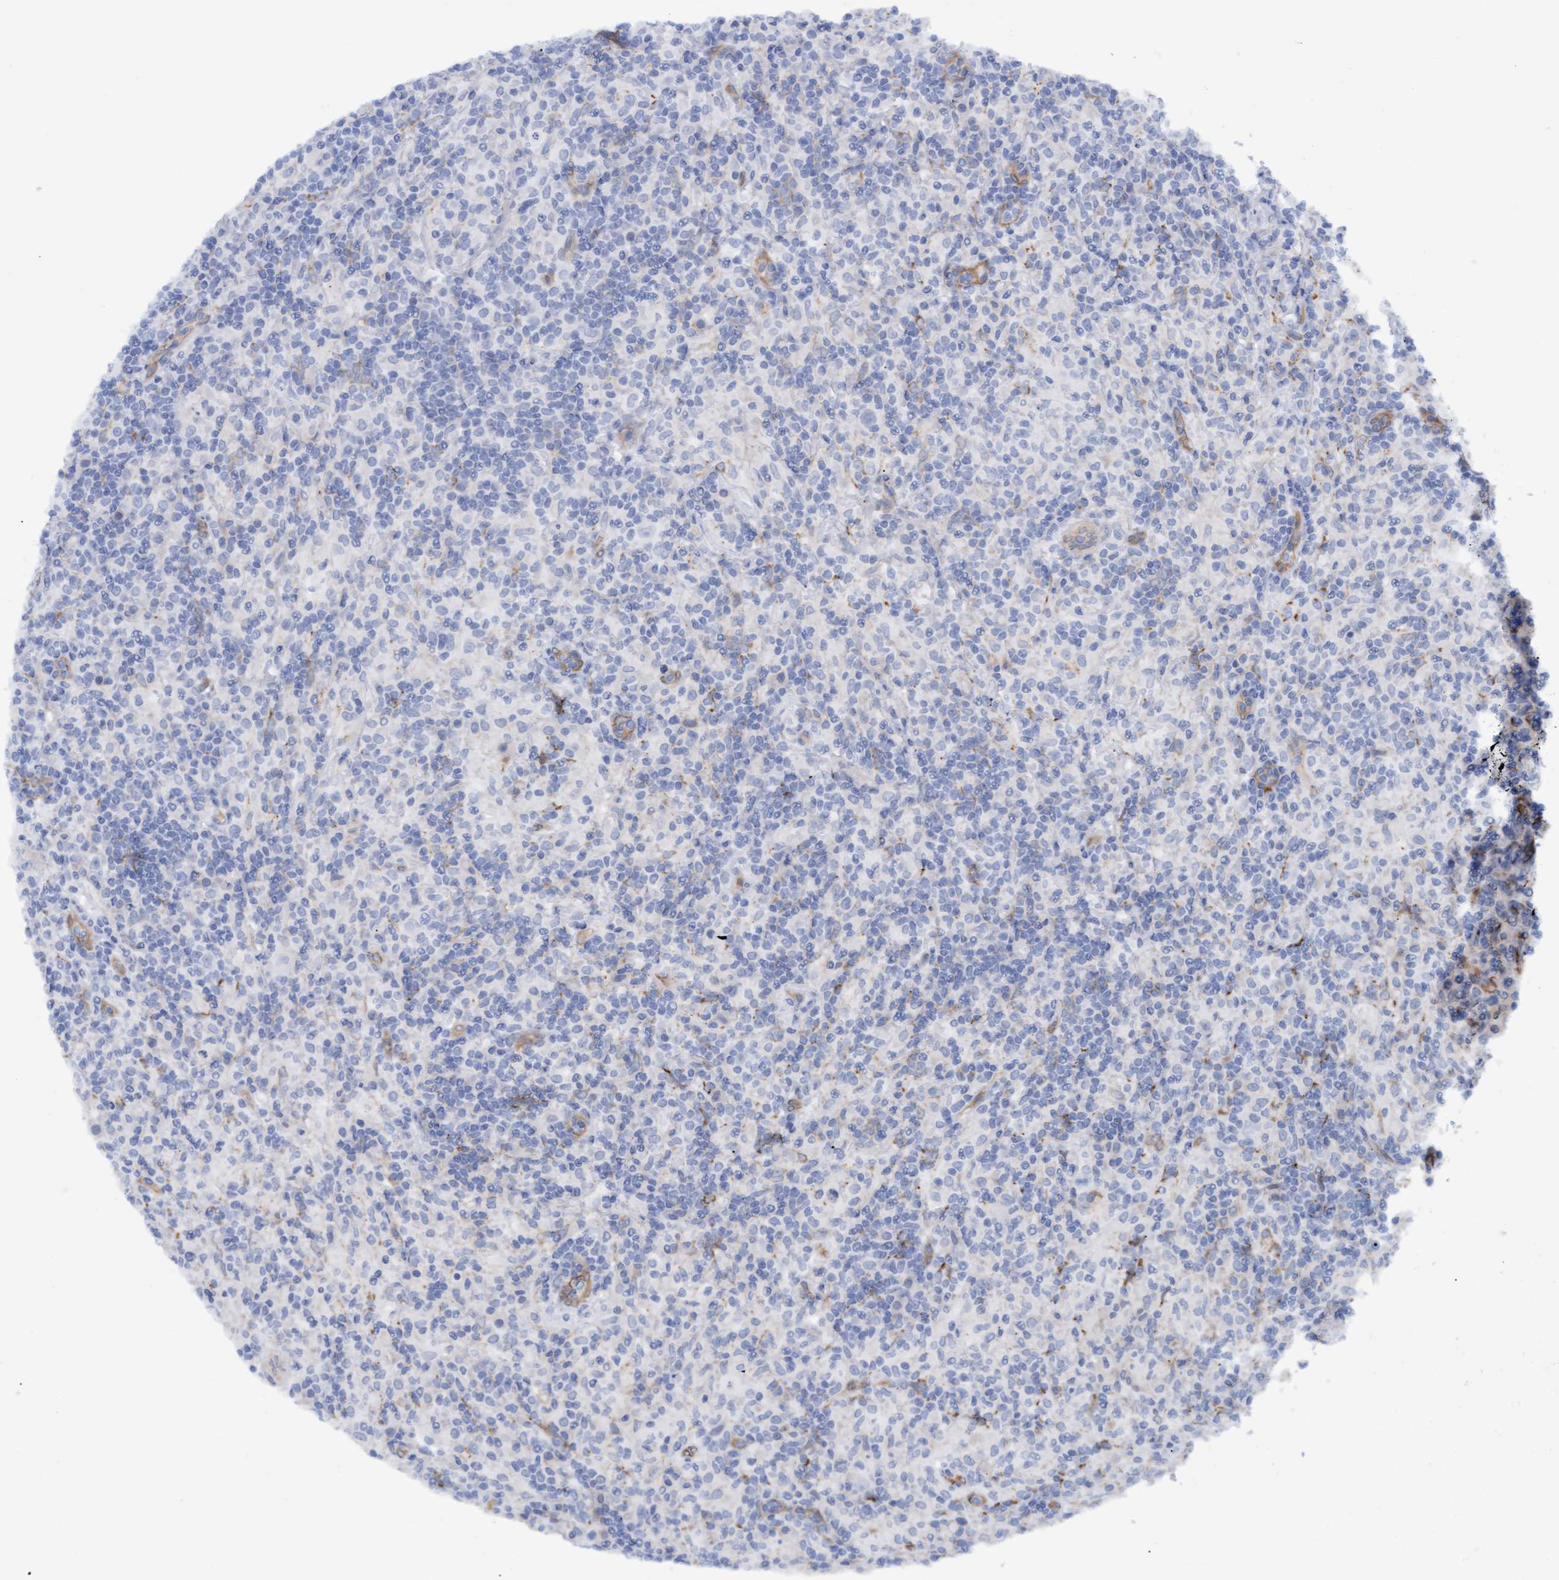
{"staining": {"intensity": "negative", "quantity": "none", "location": "none"}, "tissue": "lymphoma", "cell_type": "Tumor cells", "image_type": "cancer", "snomed": [{"axis": "morphology", "description": "Hodgkin's disease, NOS"}, {"axis": "topography", "description": "Lymph node"}], "caption": "High magnification brightfield microscopy of Hodgkin's disease stained with DAB (brown) and counterstained with hematoxylin (blue): tumor cells show no significant staining.", "gene": "STXBP1", "patient": {"sex": "male", "age": 70}}